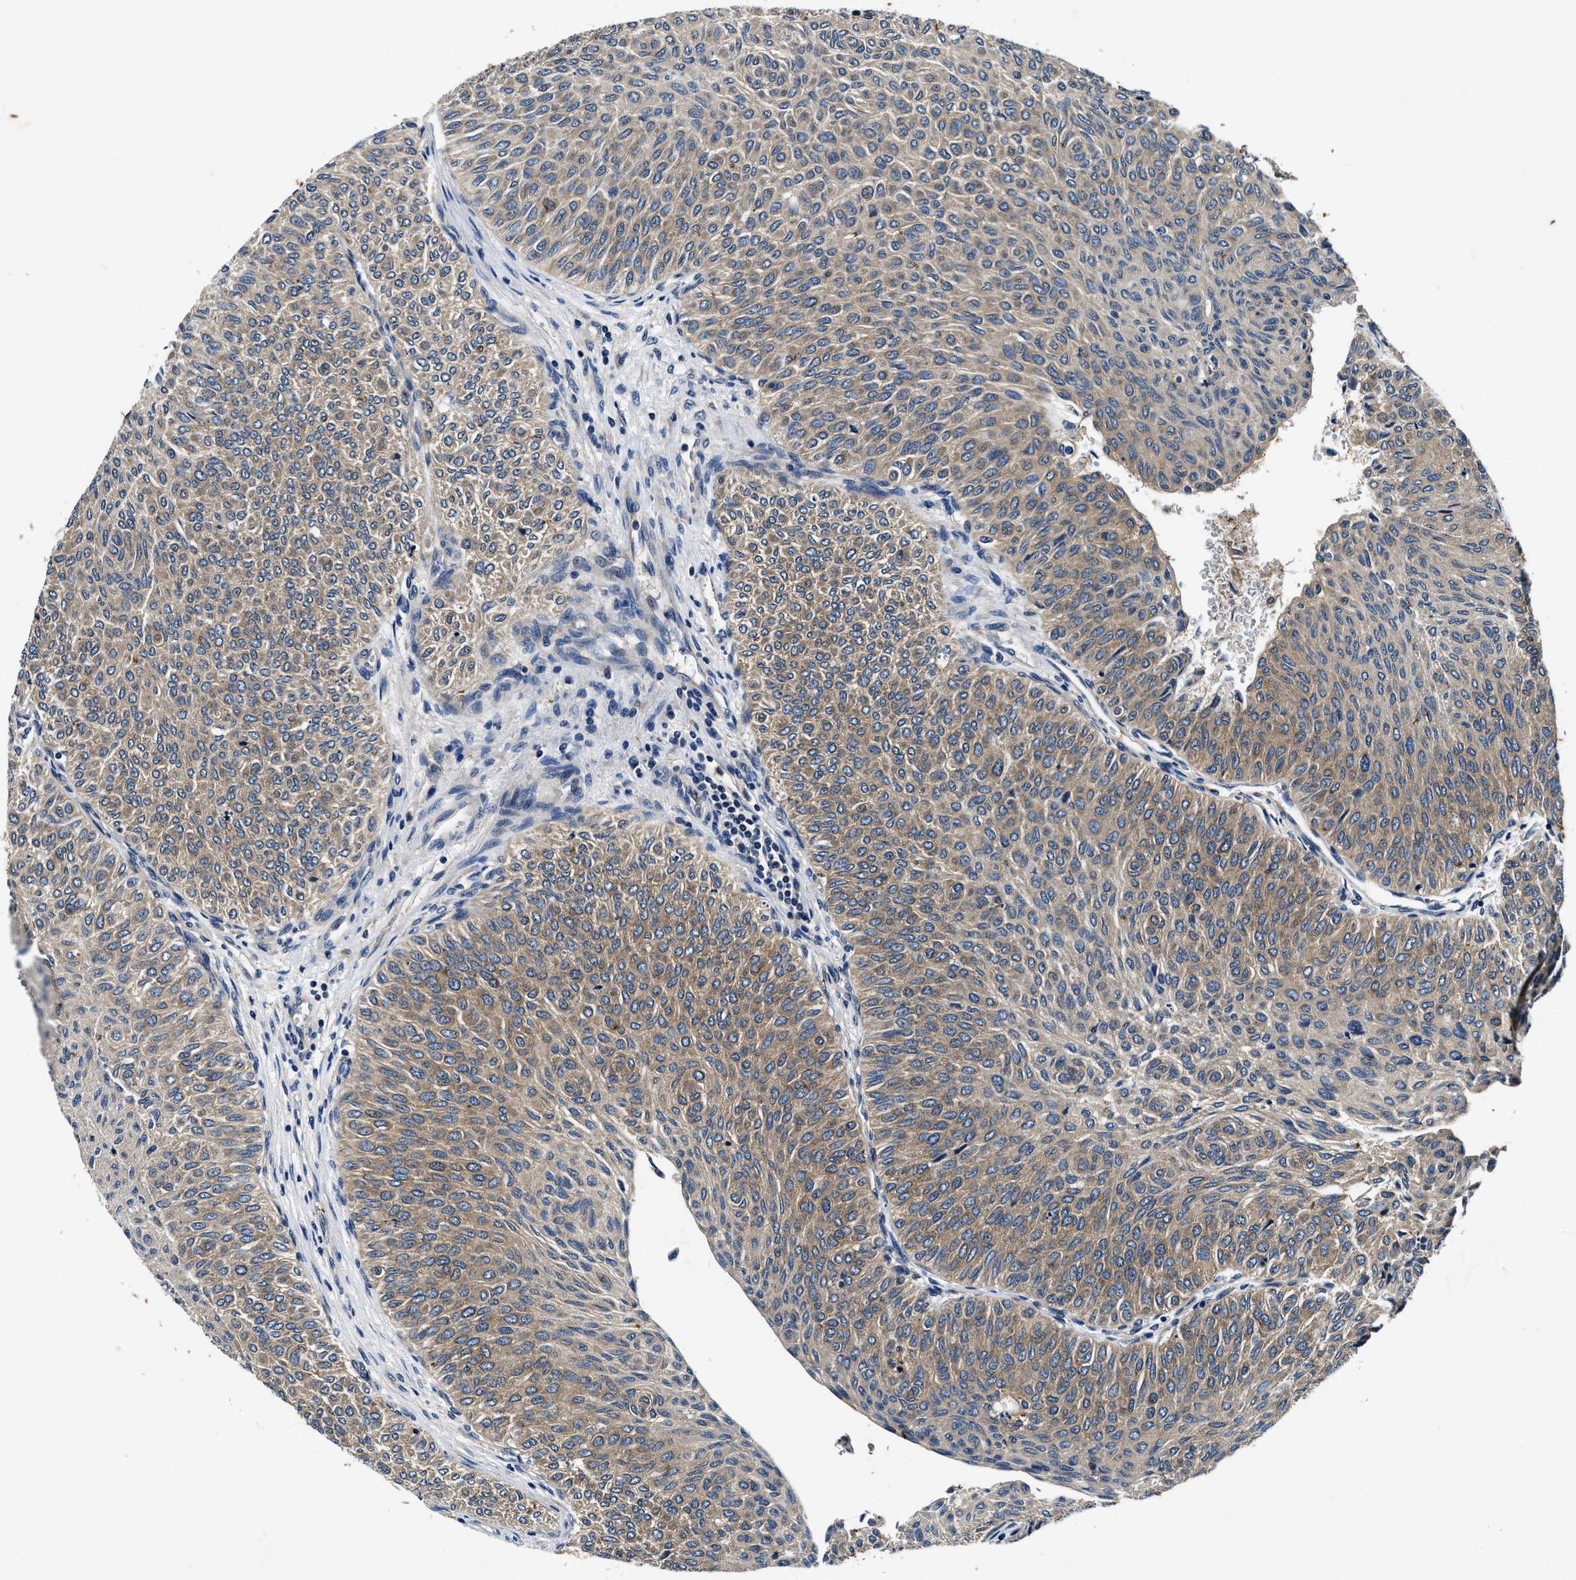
{"staining": {"intensity": "moderate", "quantity": ">75%", "location": "cytoplasmic/membranous"}, "tissue": "urothelial cancer", "cell_type": "Tumor cells", "image_type": "cancer", "snomed": [{"axis": "morphology", "description": "Urothelial carcinoma, Low grade"}, {"axis": "topography", "description": "Urinary bladder"}], "caption": "The micrograph demonstrates immunohistochemical staining of urothelial cancer. There is moderate cytoplasmic/membranous staining is seen in approximately >75% of tumor cells.", "gene": "PI4KB", "patient": {"sex": "male", "age": 78}}